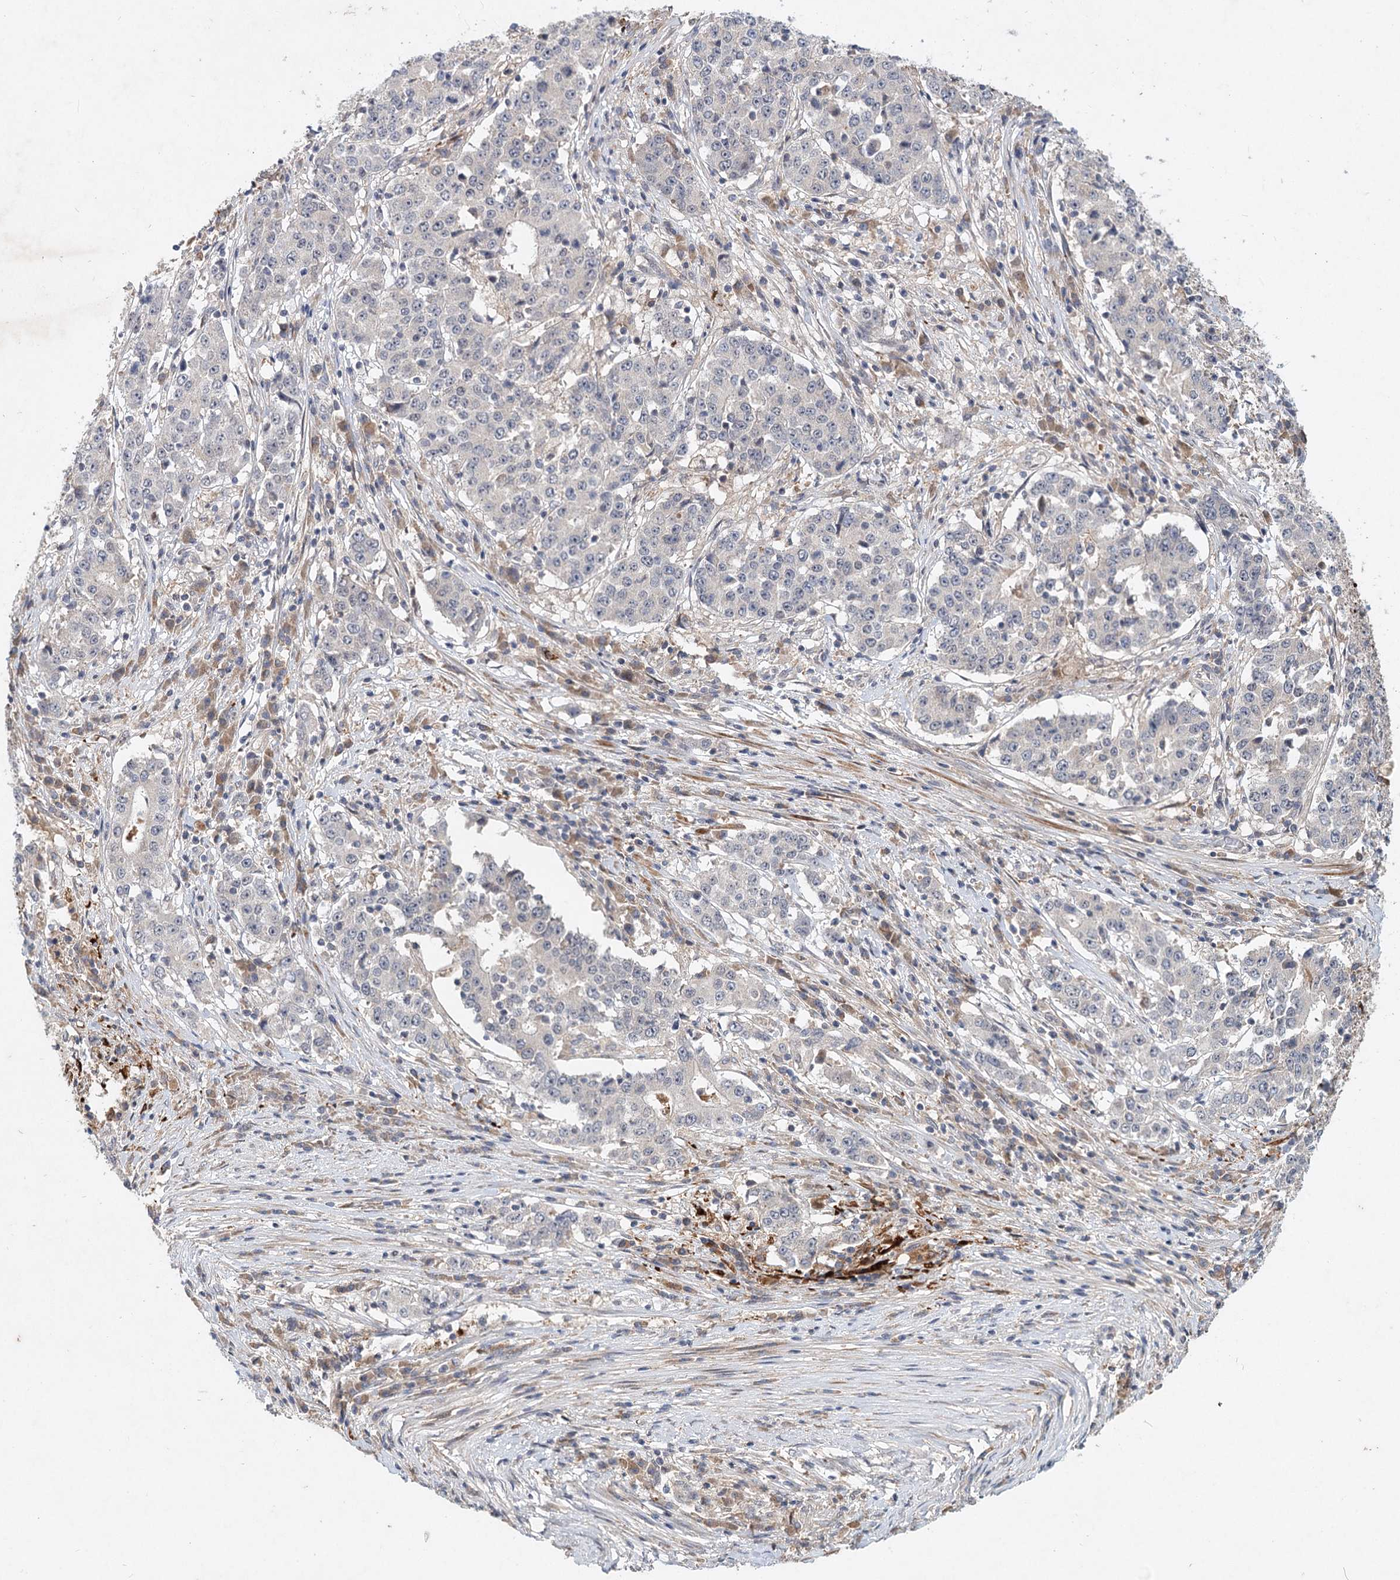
{"staining": {"intensity": "negative", "quantity": "none", "location": "none"}, "tissue": "stomach cancer", "cell_type": "Tumor cells", "image_type": "cancer", "snomed": [{"axis": "morphology", "description": "Adenocarcinoma, NOS"}, {"axis": "topography", "description": "Stomach"}], "caption": "Human stomach cancer (adenocarcinoma) stained for a protein using immunohistochemistry (IHC) demonstrates no expression in tumor cells.", "gene": "AP3B1", "patient": {"sex": "male", "age": 59}}